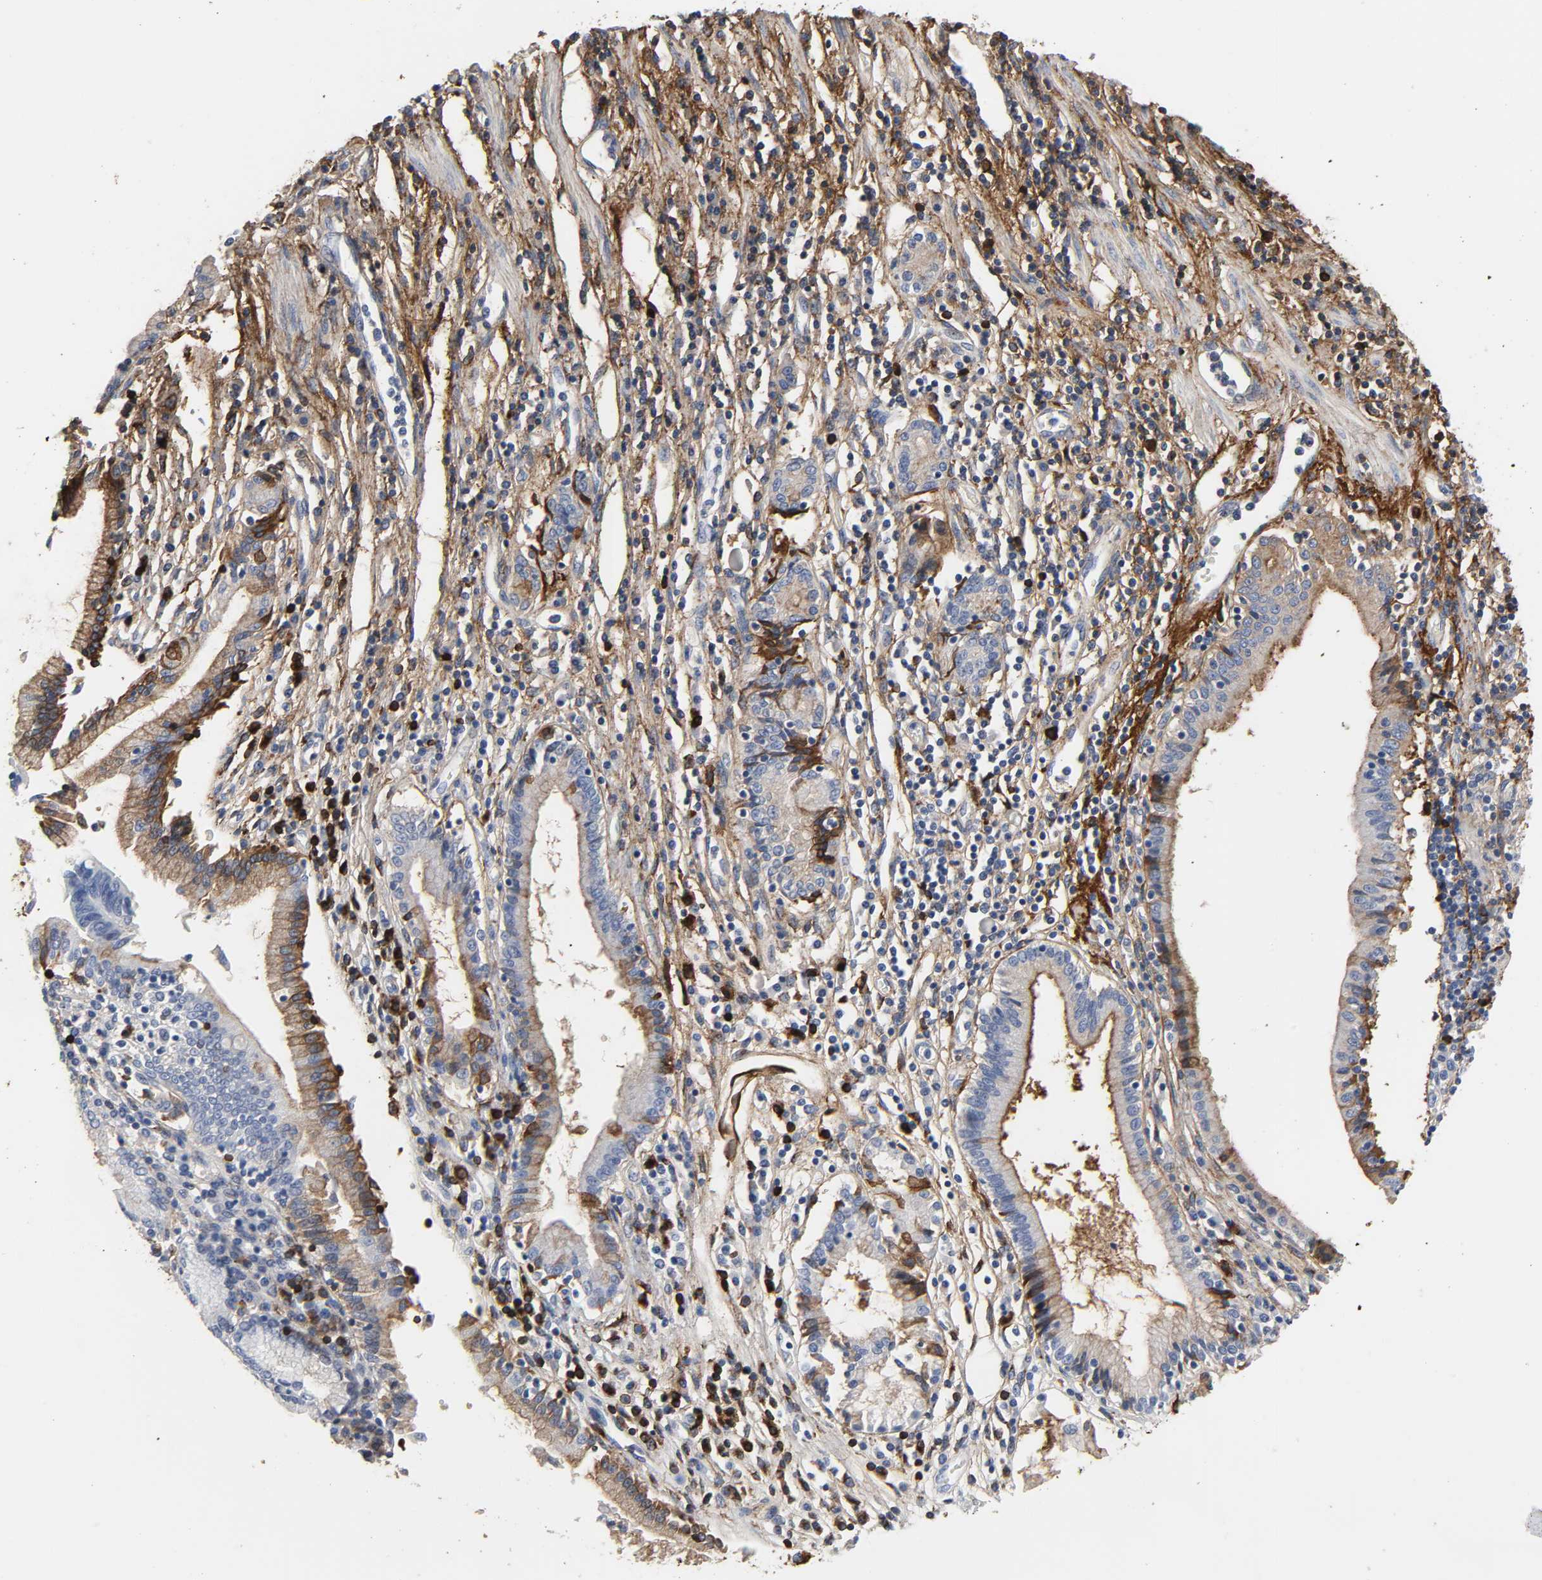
{"staining": {"intensity": "strong", "quantity": "25%-75%", "location": "cytoplasmic/membranous"}, "tissue": "pancreatic cancer", "cell_type": "Tumor cells", "image_type": "cancer", "snomed": [{"axis": "morphology", "description": "Adenocarcinoma, NOS"}, {"axis": "topography", "description": "Pancreas"}], "caption": "Pancreatic cancer (adenocarcinoma) stained with a protein marker demonstrates strong staining in tumor cells.", "gene": "FBLN1", "patient": {"sex": "female", "age": 48}}